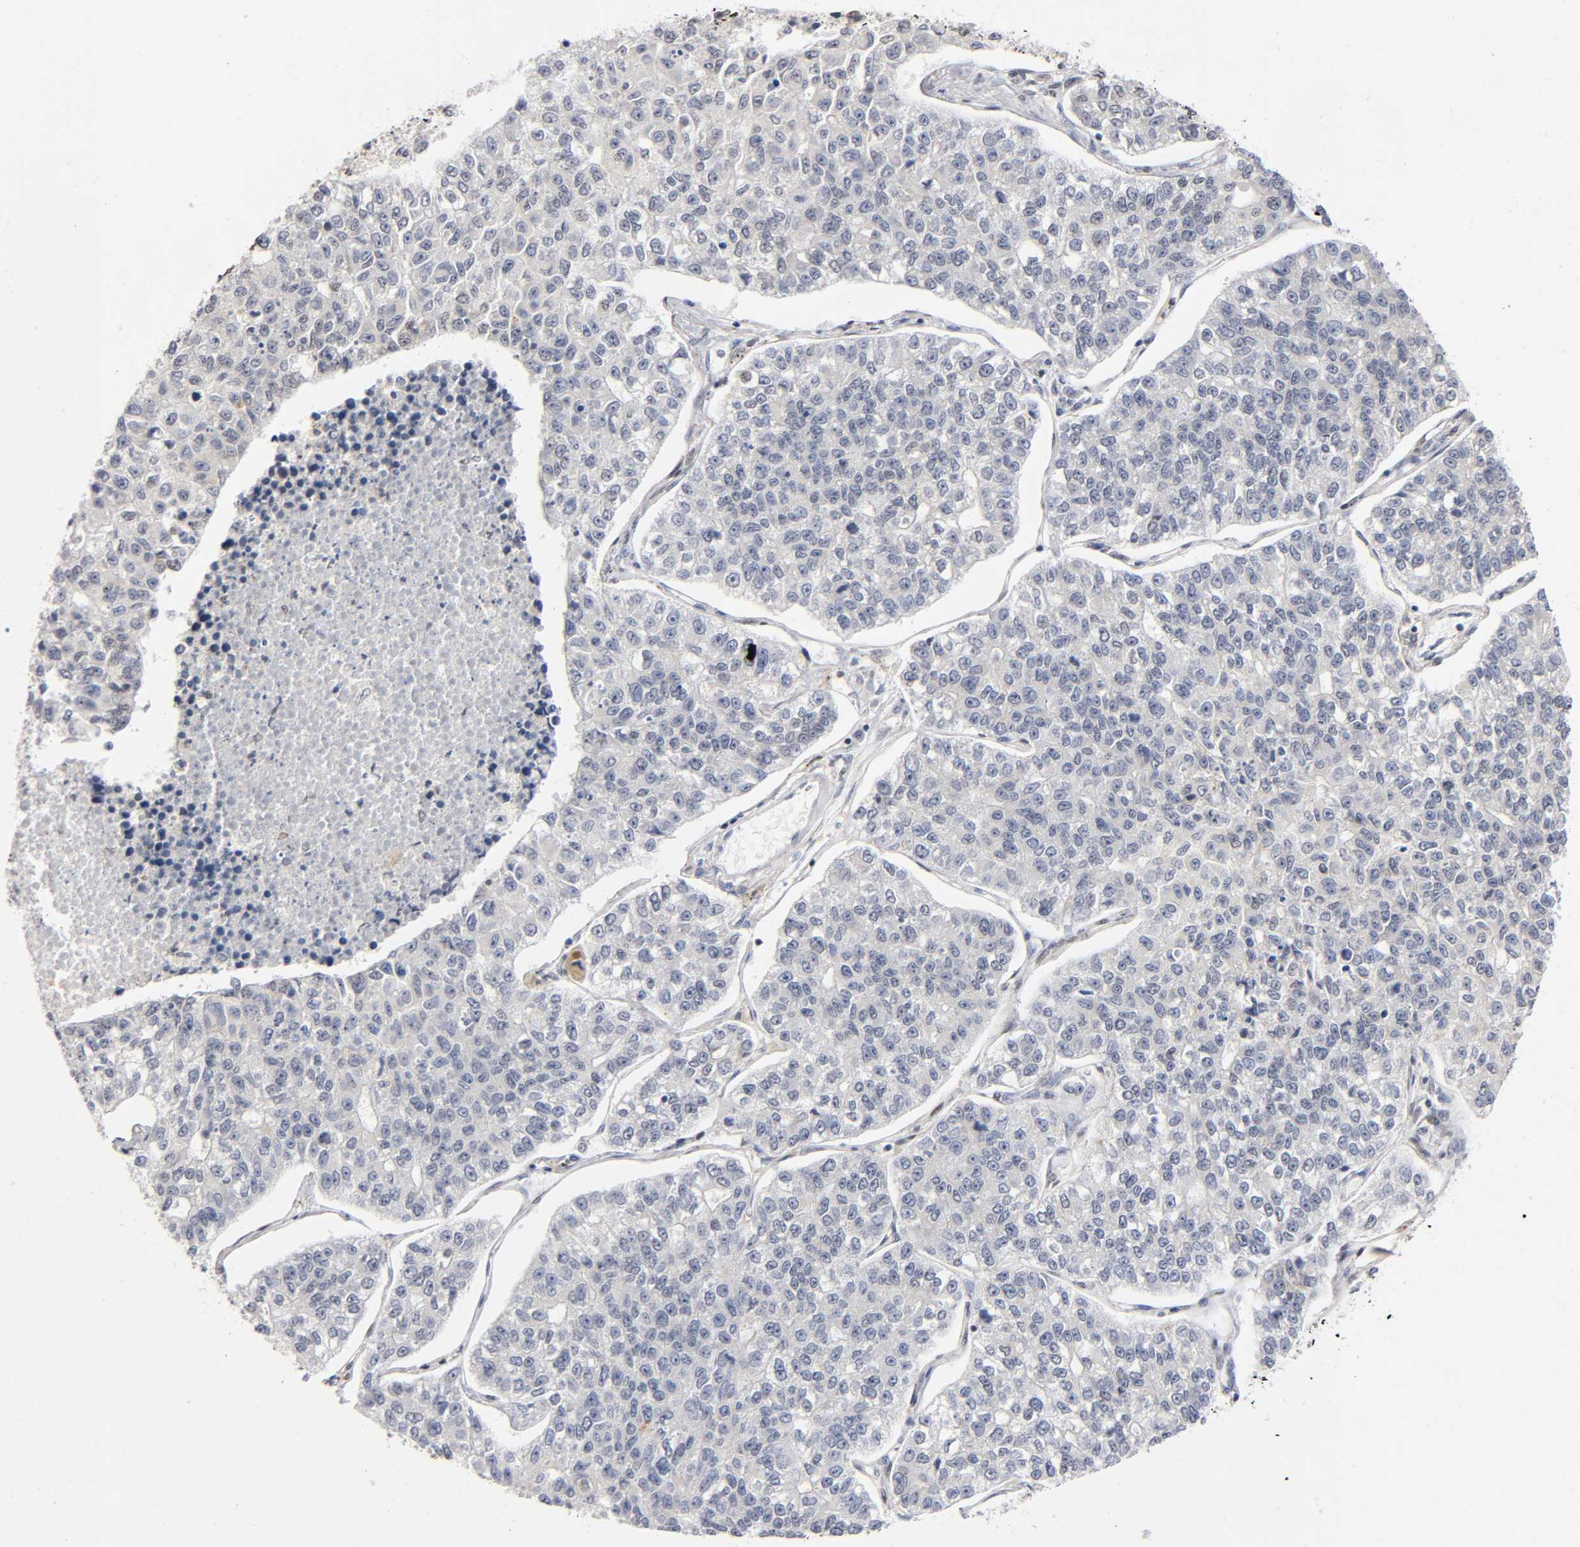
{"staining": {"intensity": "negative", "quantity": "none", "location": "none"}, "tissue": "lung cancer", "cell_type": "Tumor cells", "image_type": "cancer", "snomed": [{"axis": "morphology", "description": "Adenocarcinoma, NOS"}, {"axis": "topography", "description": "Lung"}], "caption": "Immunohistochemistry (IHC) photomicrograph of neoplastic tissue: lung cancer stained with DAB (3,3'-diaminobenzidine) shows no significant protein staining in tumor cells.", "gene": "RUNX1", "patient": {"sex": "male", "age": 49}}